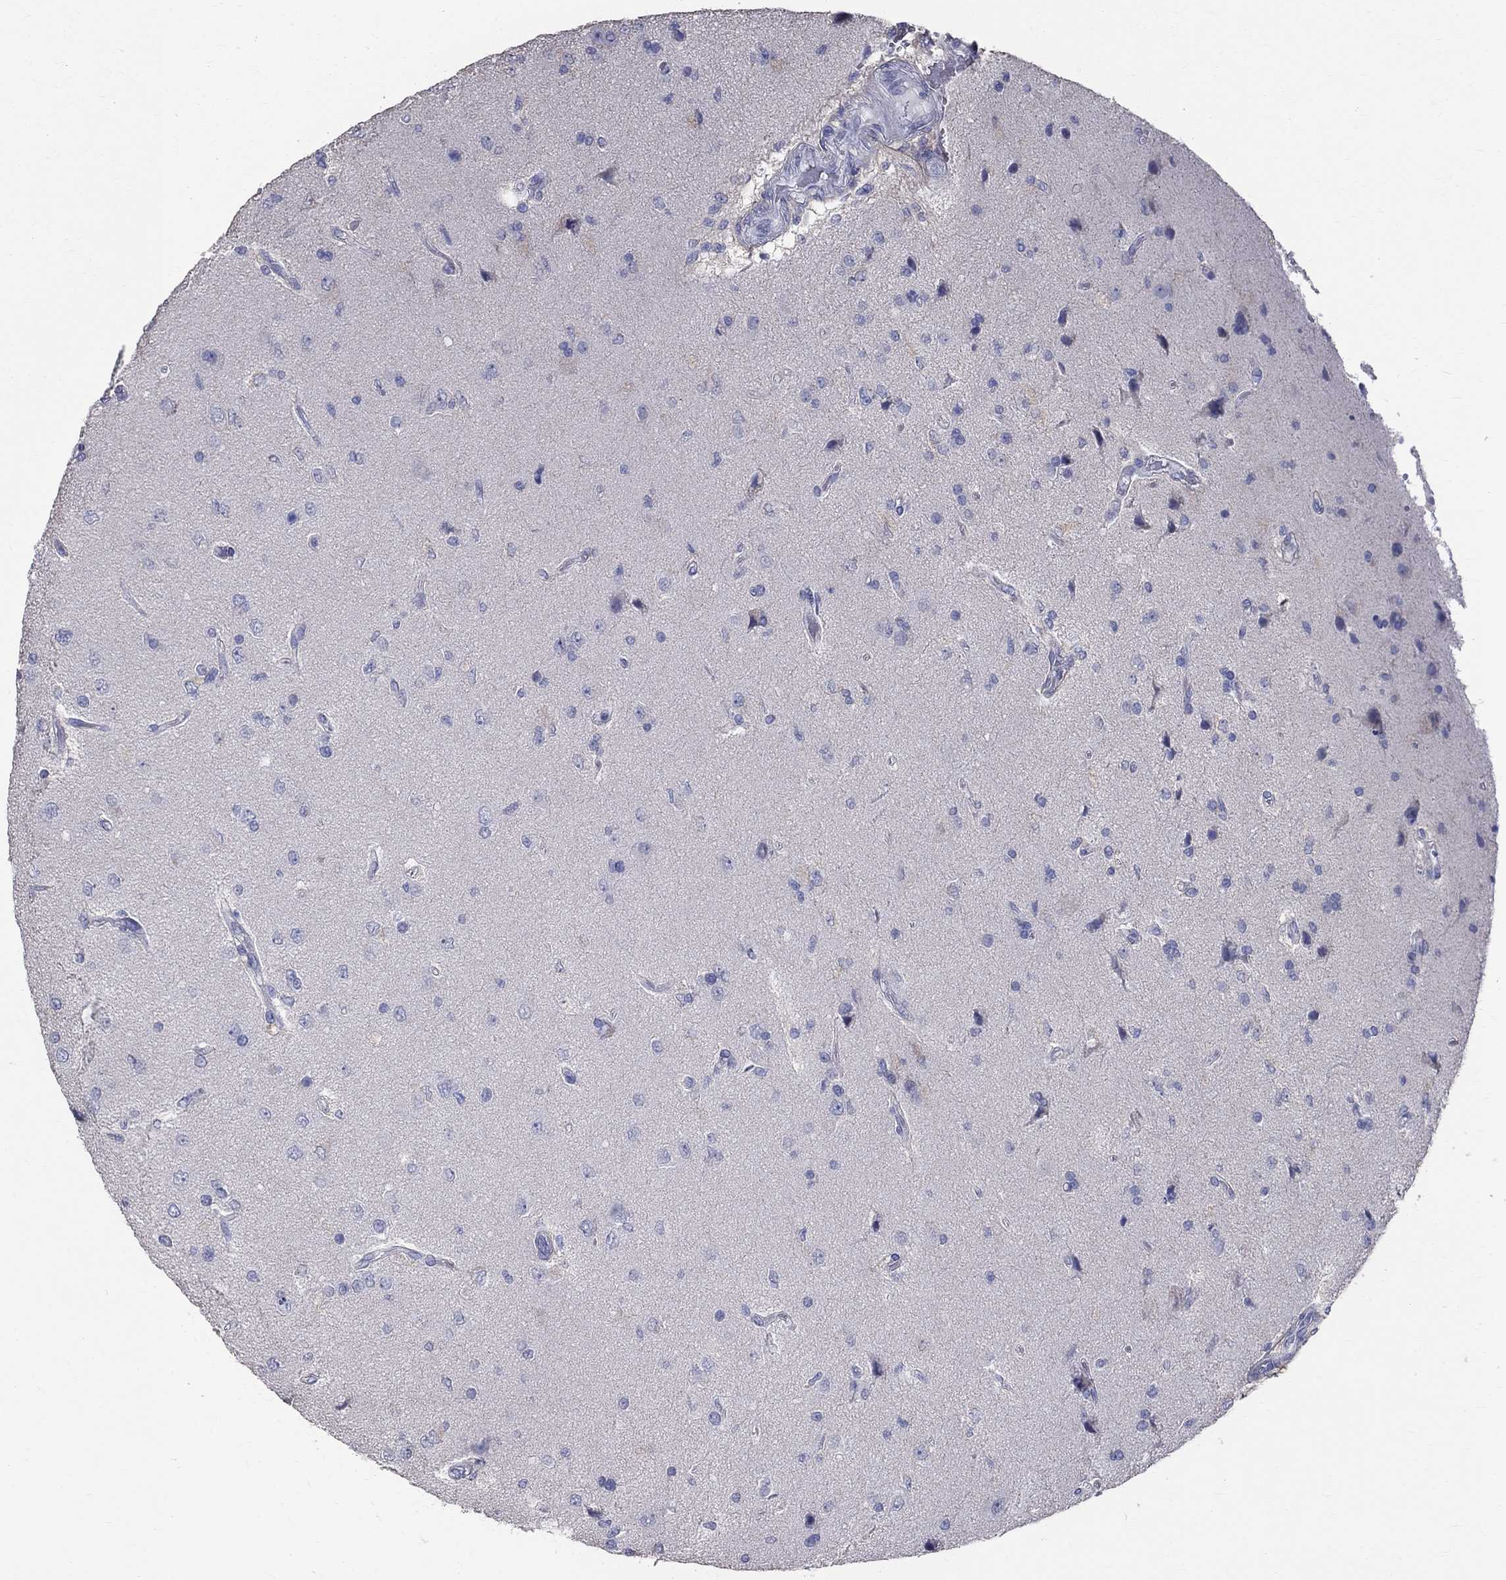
{"staining": {"intensity": "negative", "quantity": "none", "location": "none"}, "tissue": "glioma", "cell_type": "Tumor cells", "image_type": "cancer", "snomed": [{"axis": "morphology", "description": "Glioma, malignant, High grade"}, {"axis": "topography", "description": "Brain"}], "caption": "Immunohistochemical staining of glioma displays no significant expression in tumor cells.", "gene": "ANXA10", "patient": {"sex": "male", "age": 56}}